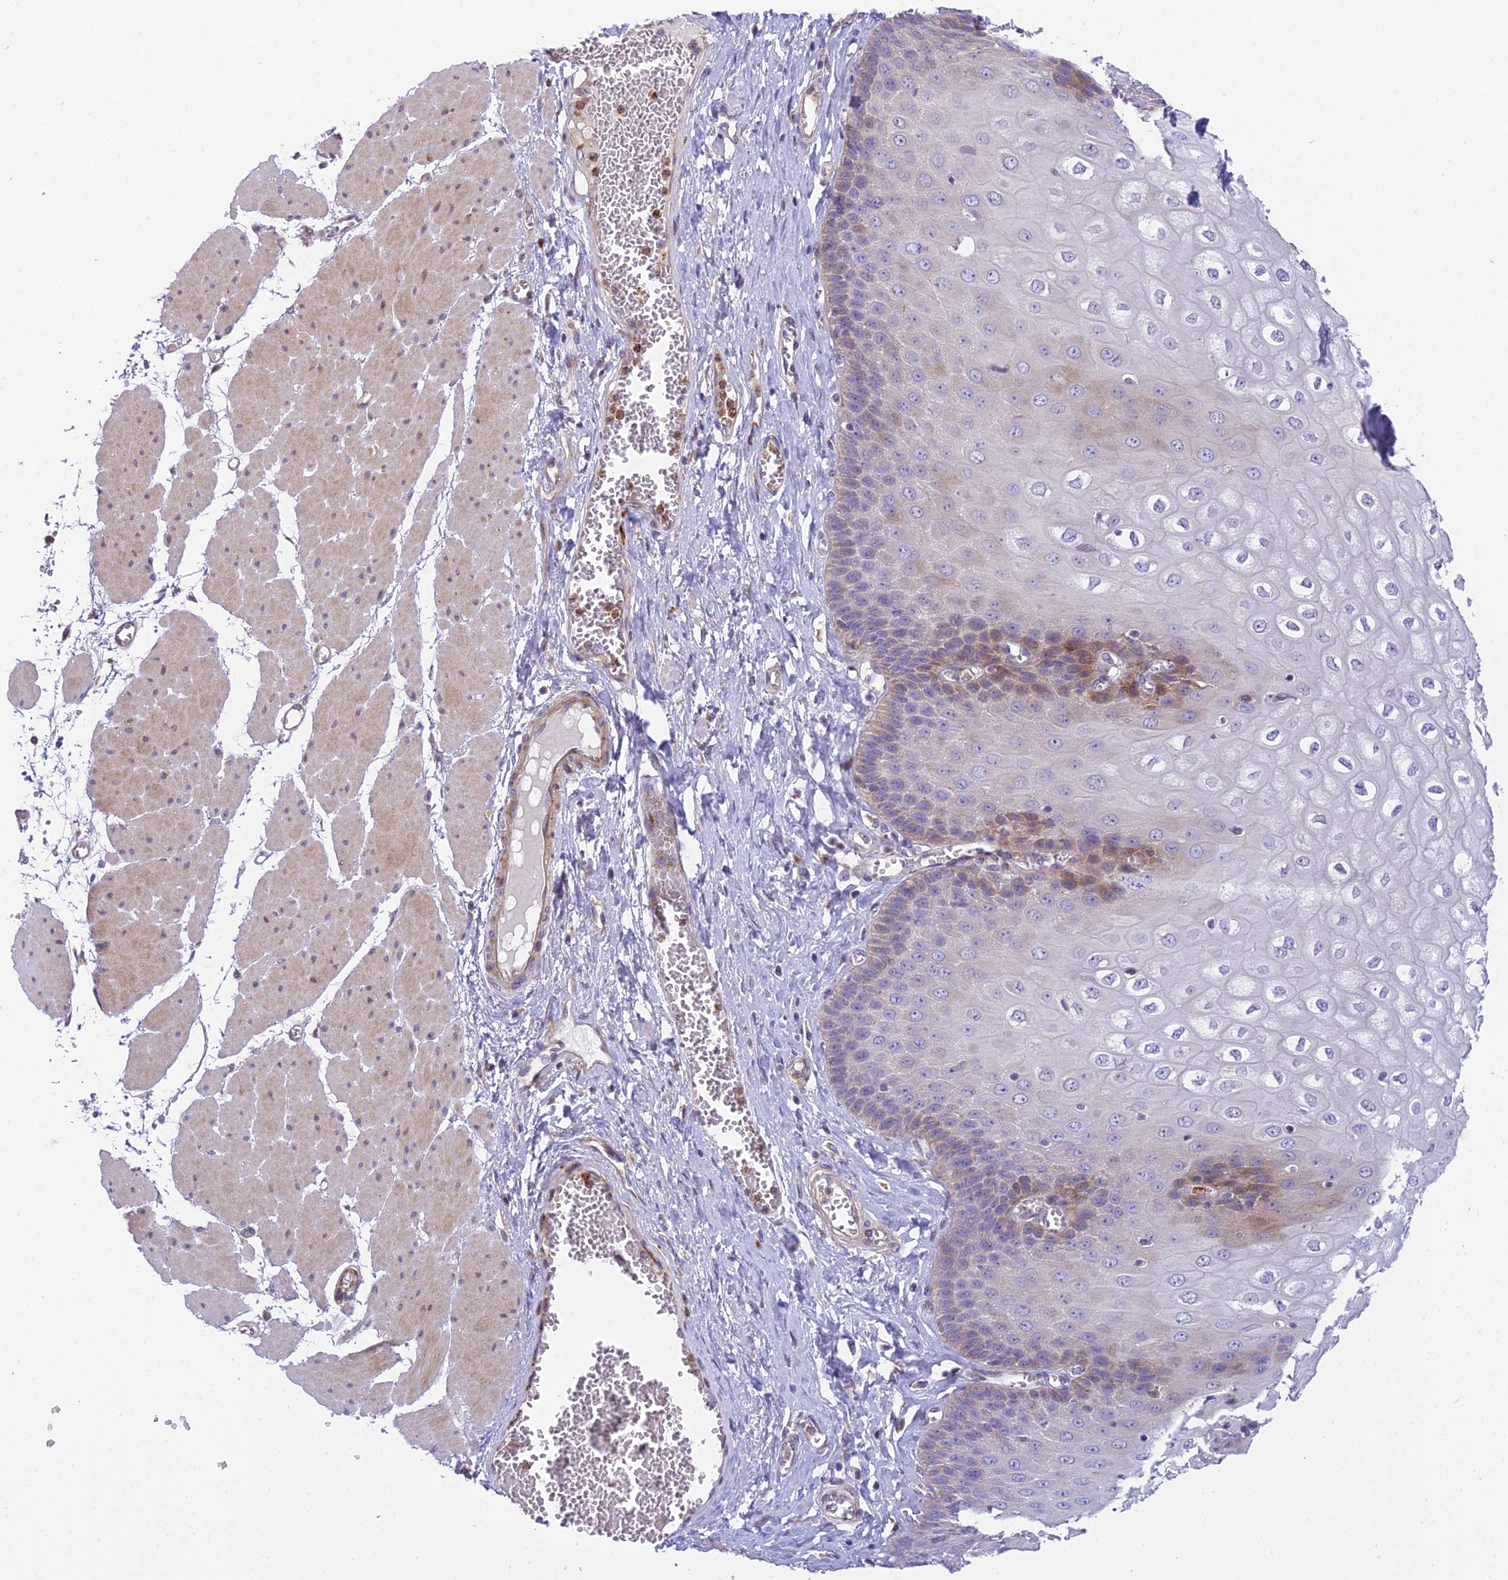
{"staining": {"intensity": "moderate", "quantity": "<25%", "location": "cytoplasmic/membranous"}, "tissue": "esophagus", "cell_type": "Squamous epithelial cells", "image_type": "normal", "snomed": [{"axis": "morphology", "description": "Normal tissue, NOS"}, {"axis": "topography", "description": "Esophagus"}], "caption": "This photomicrograph exhibits immunohistochemistry (IHC) staining of unremarkable human esophagus, with low moderate cytoplasmic/membranous expression in about <25% of squamous epithelial cells.", "gene": "CLCN7", "patient": {"sex": "male", "age": 60}}